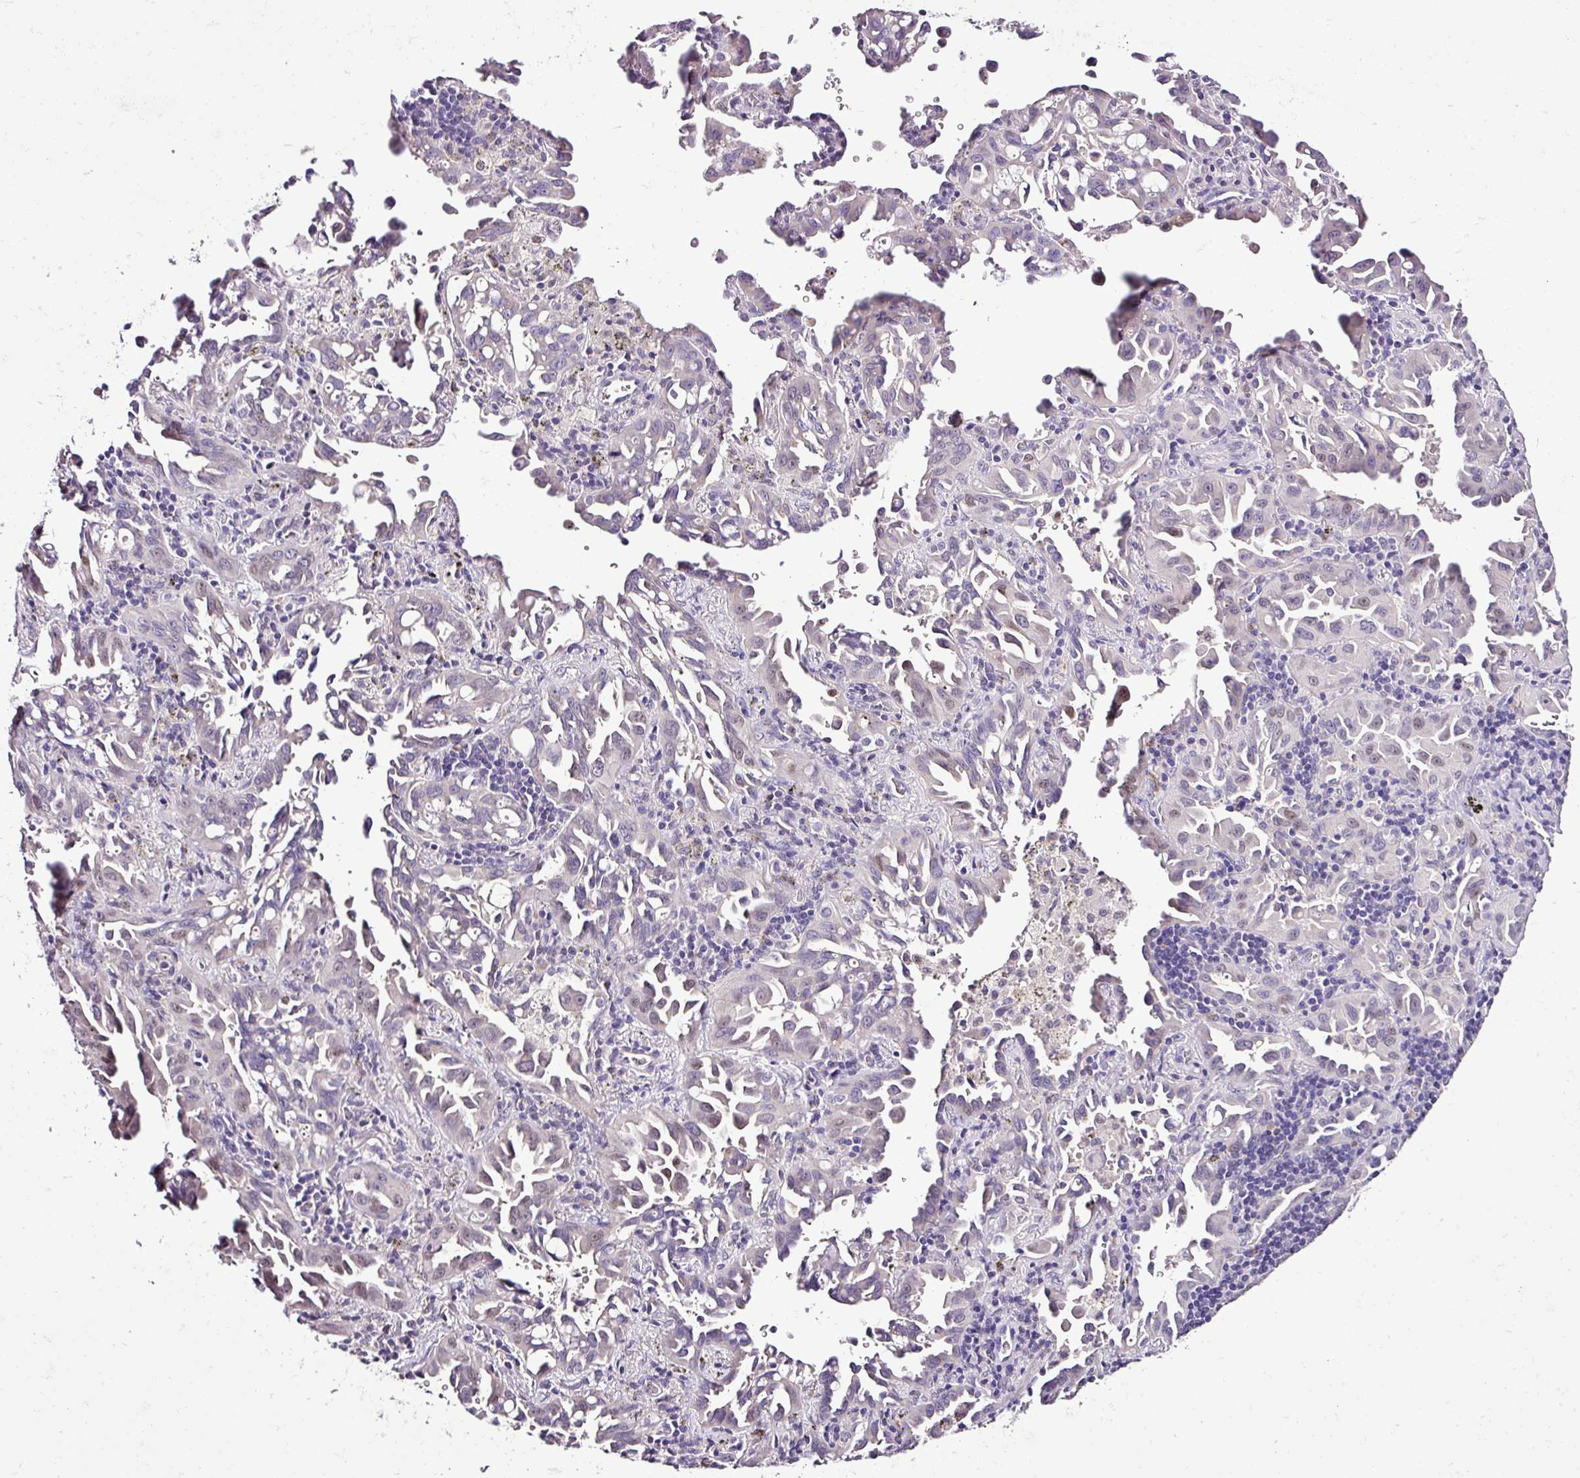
{"staining": {"intensity": "negative", "quantity": "none", "location": "none"}, "tissue": "lung cancer", "cell_type": "Tumor cells", "image_type": "cancer", "snomed": [{"axis": "morphology", "description": "Adenocarcinoma, NOS"}, {"axis": "topography", "description": "Lung"}], "caption": "DAB (3,3'-diaminobenzidine) immunohistochemical staining of human lung cancer (adenocarcinoma) demonstrates no significant positivity in tumor cells.", "gene": "ESR1", "patient": {"sex": "male", "age": 68}}